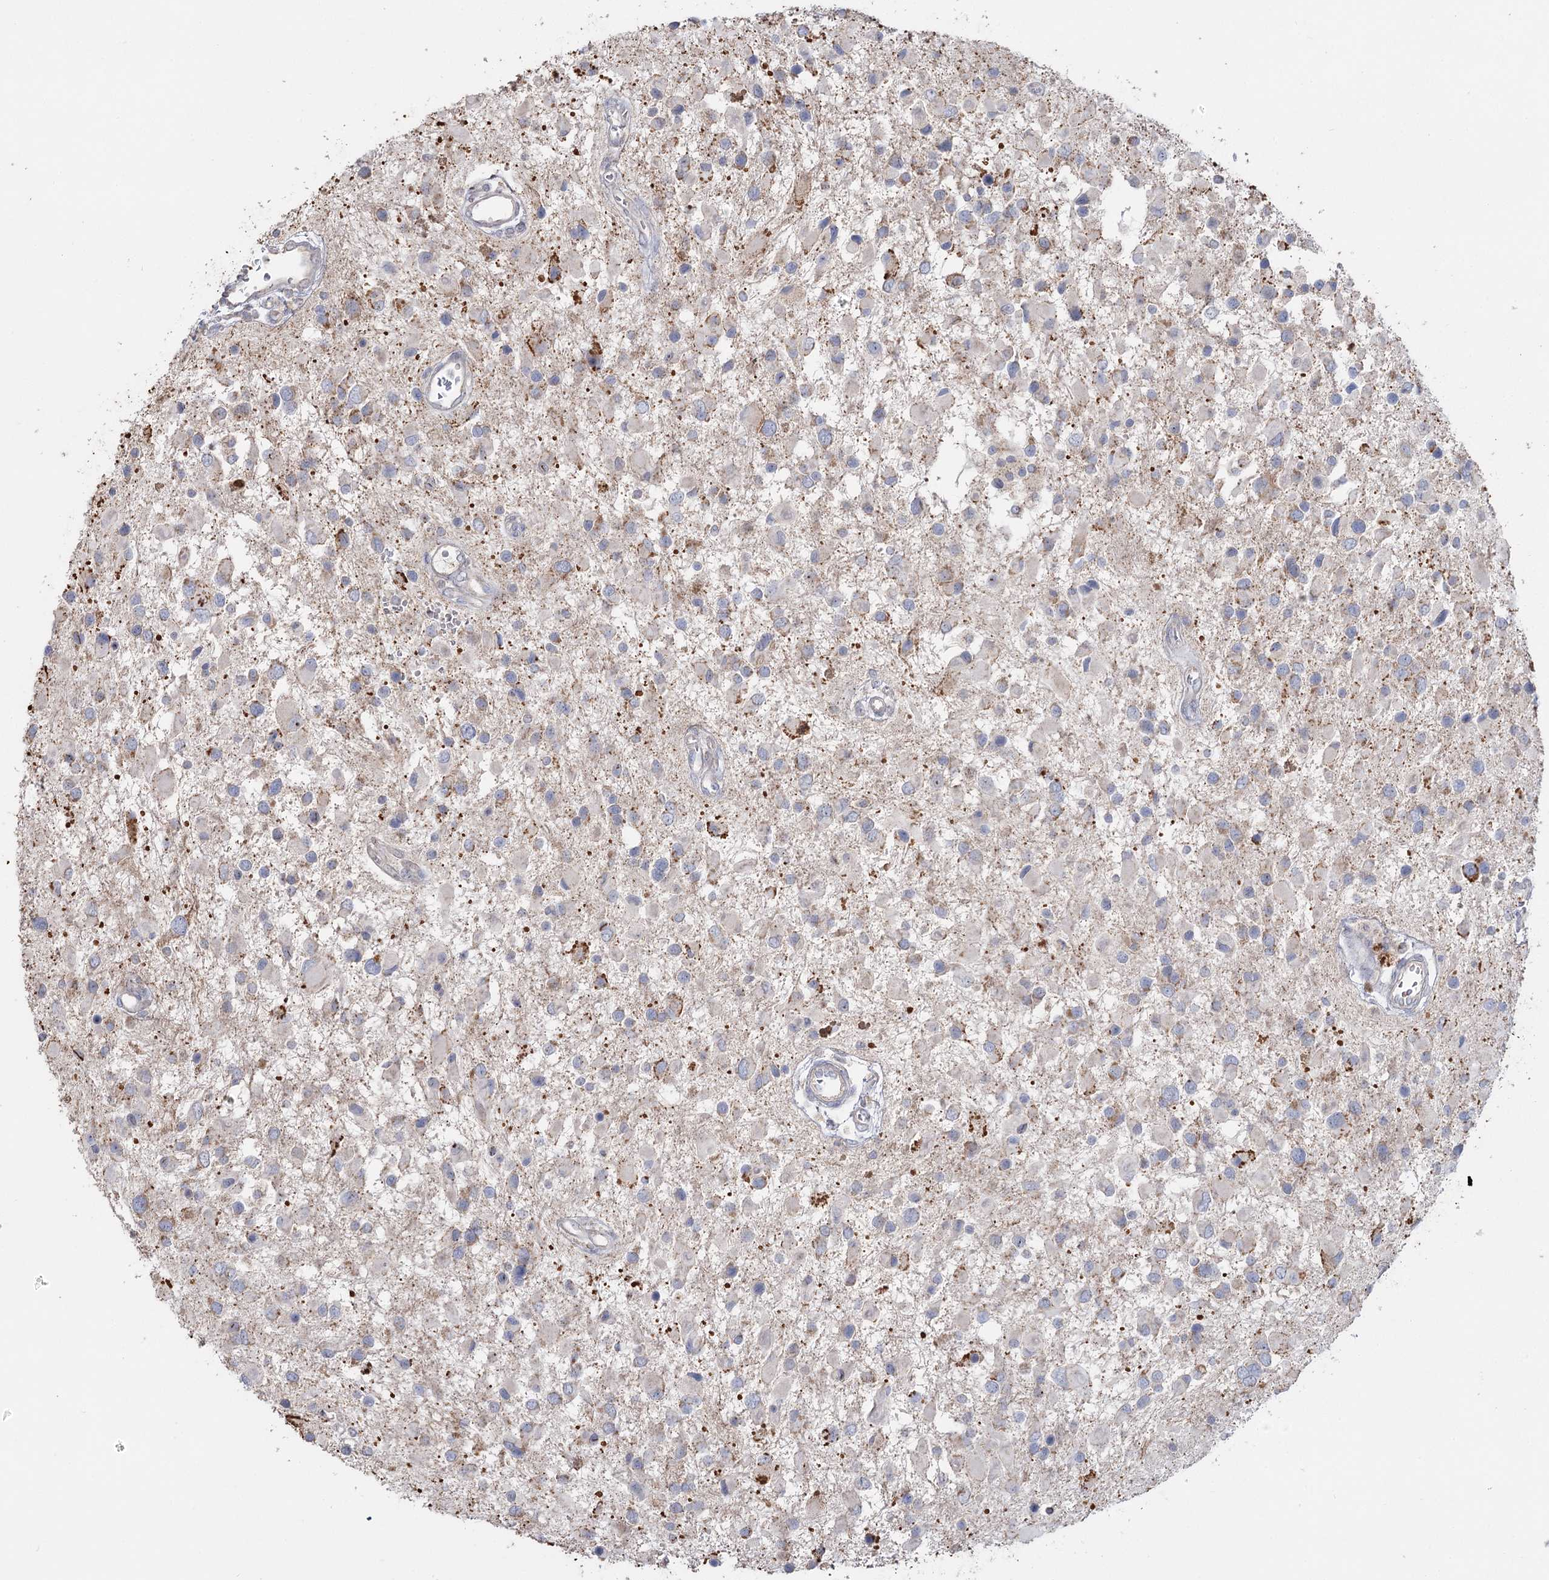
{"staining": {"intensity": "moderate", "quantity": "<25%", "location": "cytoplasmic/membranous"}, "tissue": "glioma", "cell_type": "Tumor cells", "image_type": "cancer", "snomed": [{"axis": "morphology", "description": "Glioma, malignant, High grade"}, {"axis": "topography", "description": "Brain"}], "caption": "Malignant glioma (high-grade) was stained to show a protein in brown. There is low levels of moderate cytoplasmic/membranous positivity in approximately <25% of tumor cells. (Brightfield microscopy of DAB IHC at high magnification).", "gene": "TMEM187", "patient": {"sex": "male", "age": 53}}